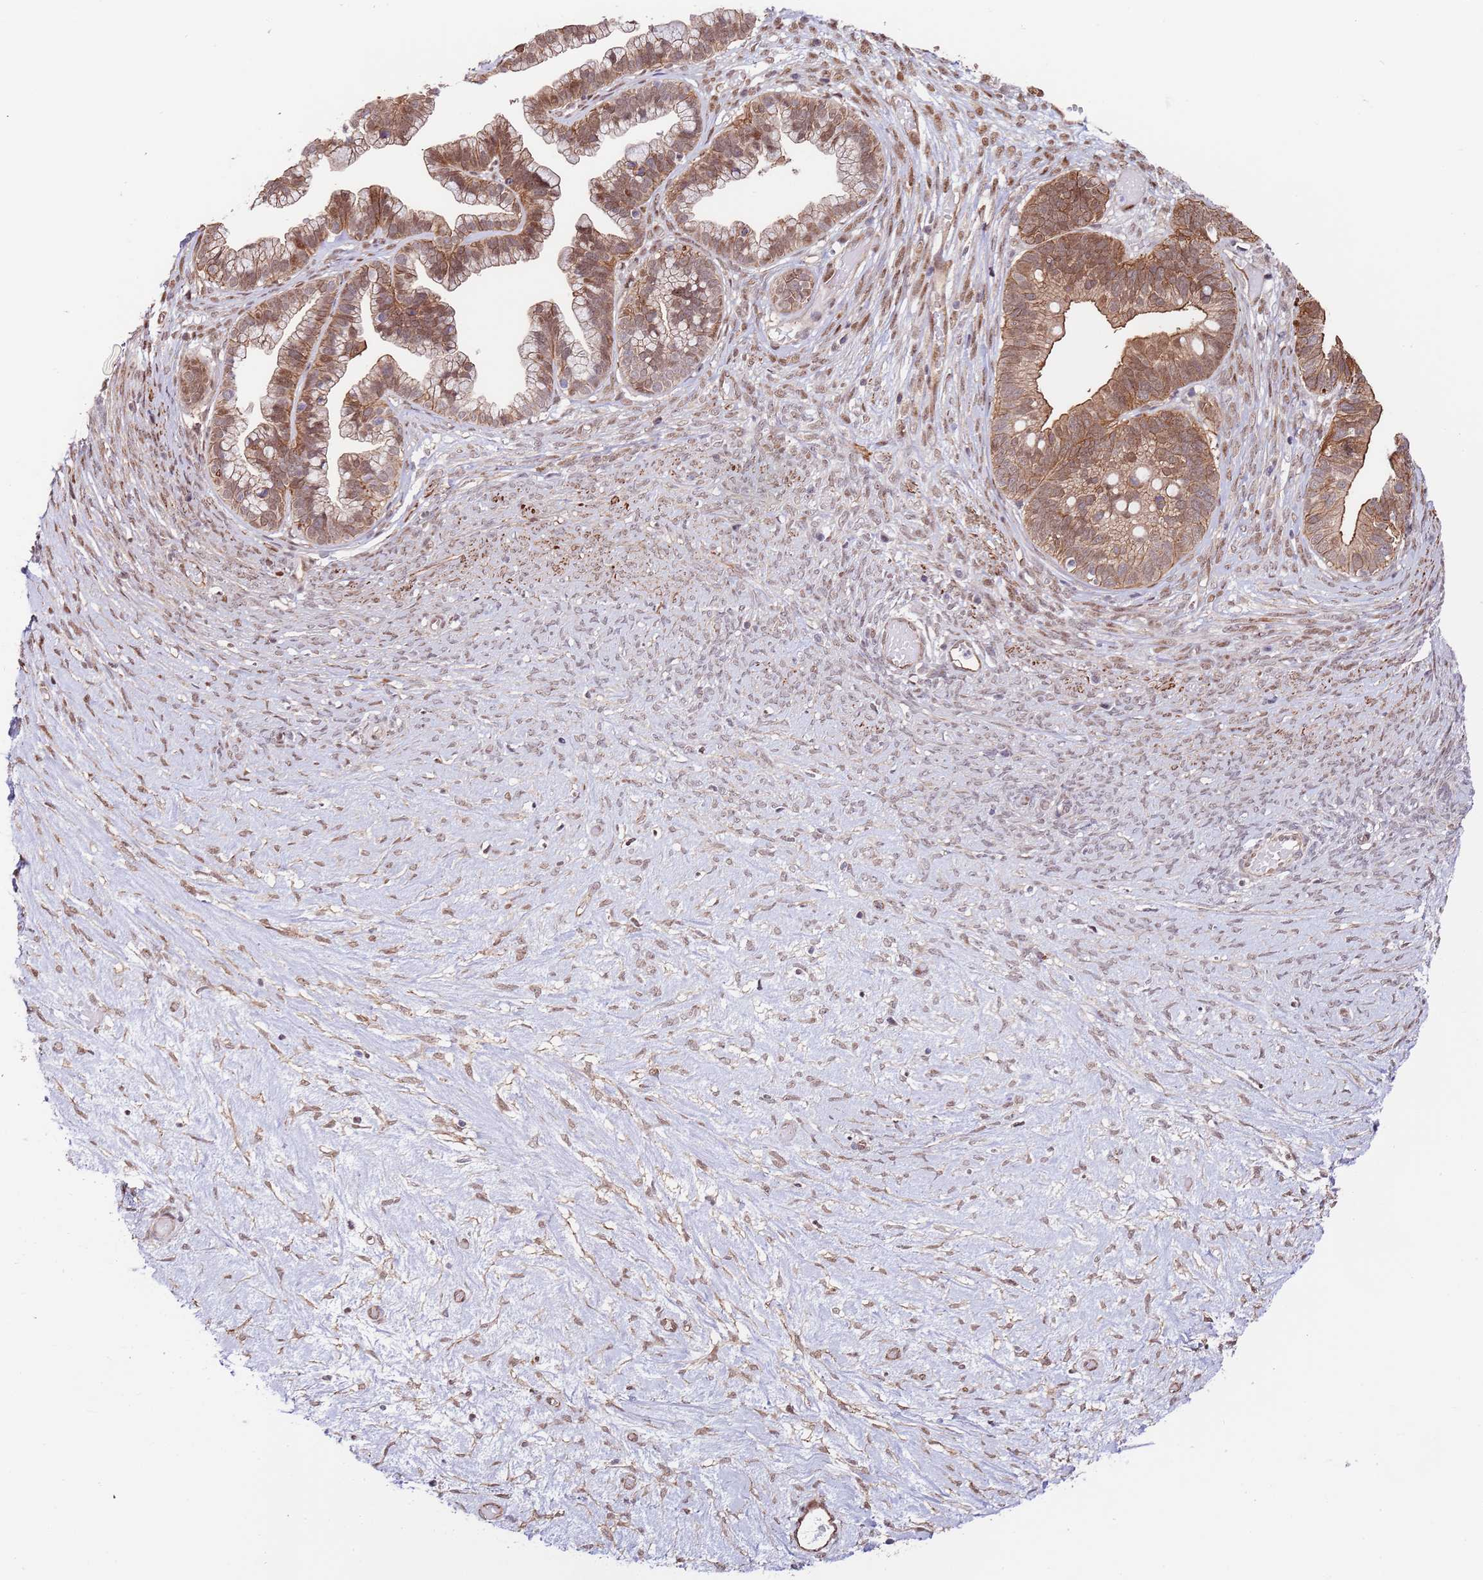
{"staining": {"intensity": "moderate", "quantity": ">75%", "location": "cytoplasmic/membranous"}, "tissue": "ovarian cancer", "cell_type": "Tumor cells", "image_type": "cancer", "snomed": [{"axis": "morphology", "description": "Cystadenocarcinoma, serous, NOS"}, {"axis": "topography", "description": "Ovary"}], "caption": "There is medium levels of moderate cytoplasmic/membranous positivity in tumor cells of serous cystadenocarcinoma (ovarian), as demonstrated by immunohistochemical staining (brown color).", "gene": "BPNT1", "patient": {"sex": "female", "age": 56}}